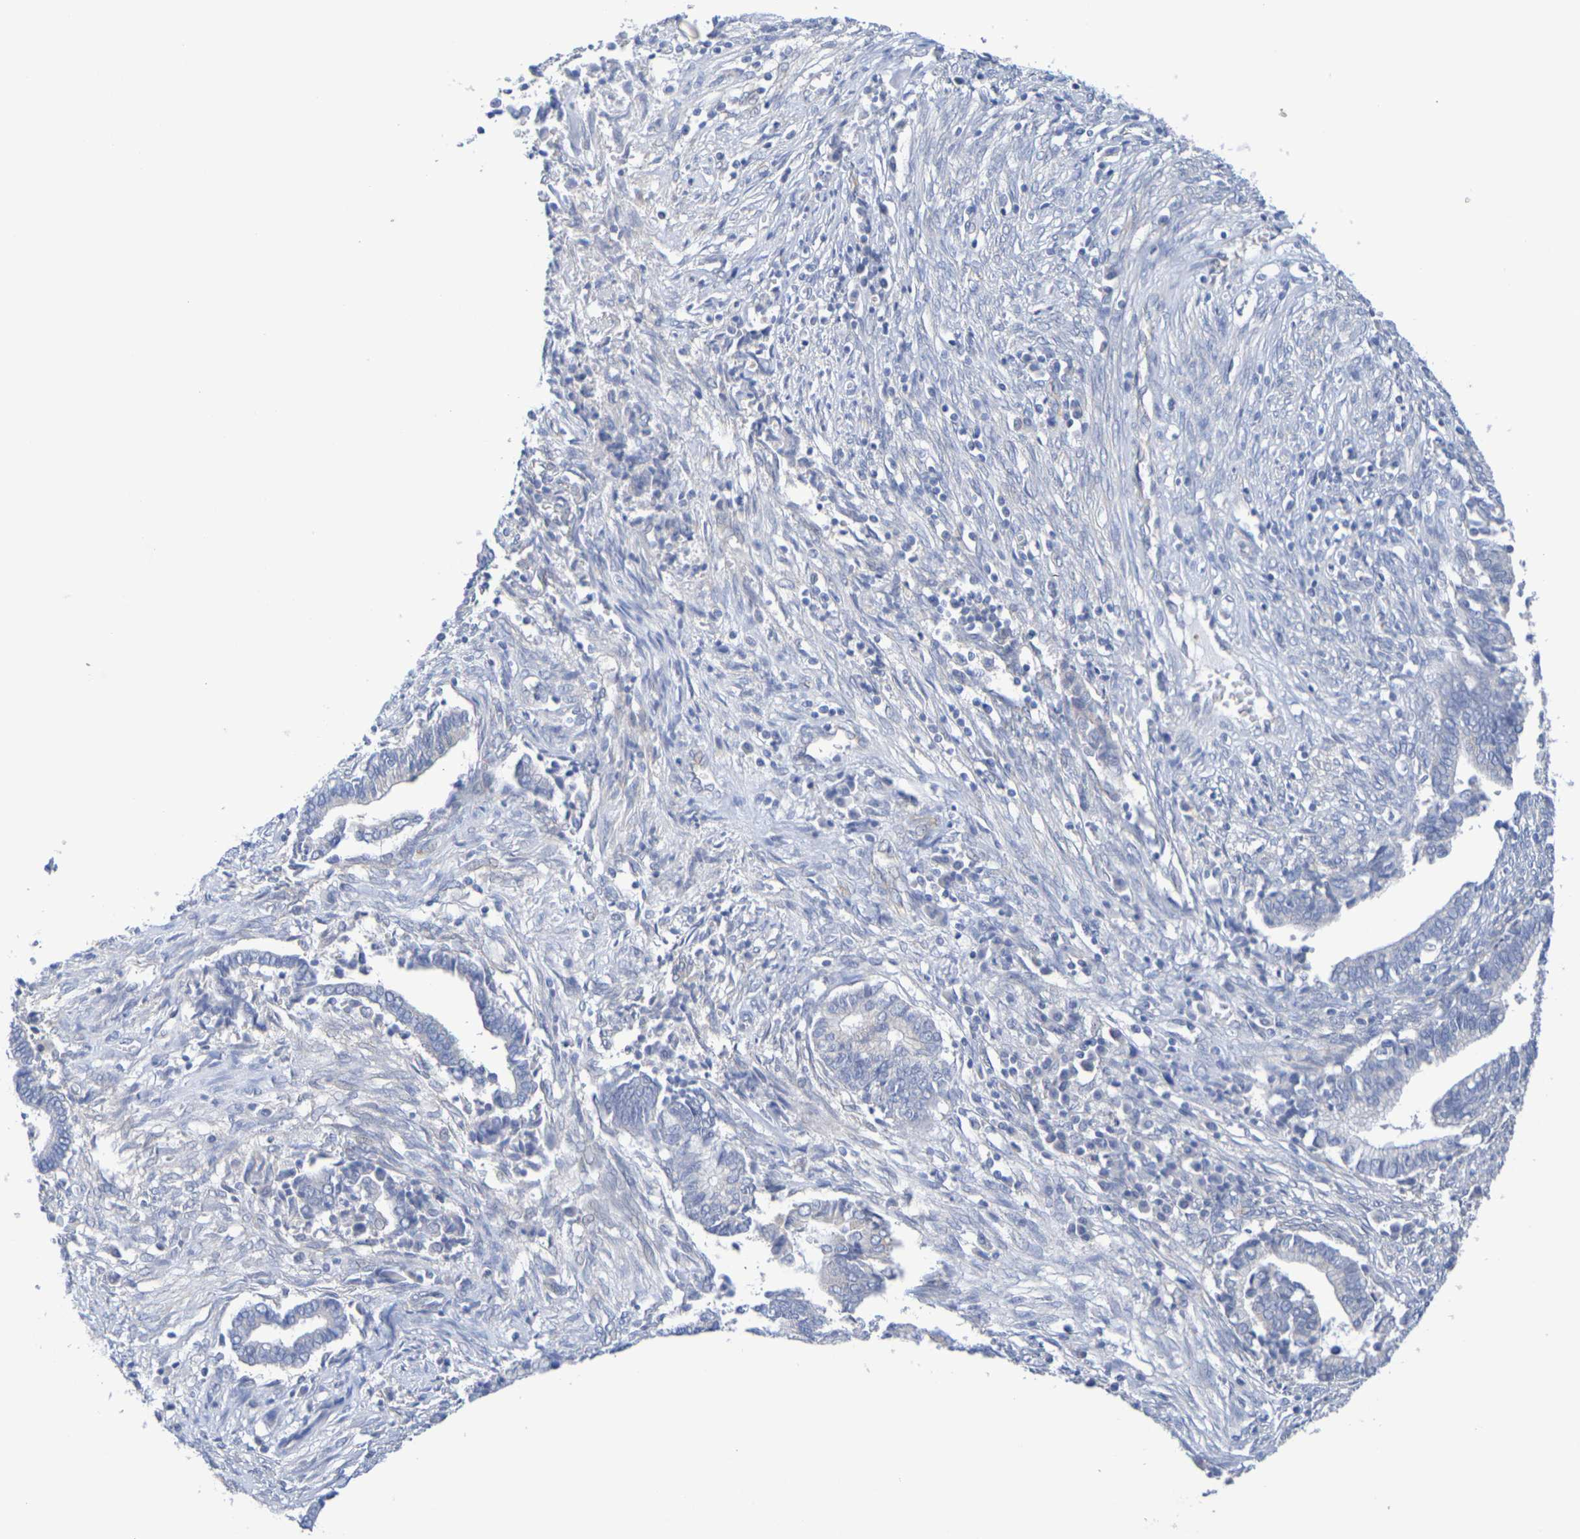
{"staining": {"intensity": "negative", "quantity": "none", "location": "none"}, "tissue": "cervical cancer", "cell_type": "Tumor cells", "image_type": "cancer", "snomed": [{"axis": "morphology", "description": "Adenocarcinoma, NOS"}, {"axis": "topography", "description": "Cervix"}], "caption": "Human cervical cancer stained for a protein using immunohistochemistry demonstrates no expression in tumor cells.", "gene": "TMCC3", "patient": {"sex": "female", "age": 44}}